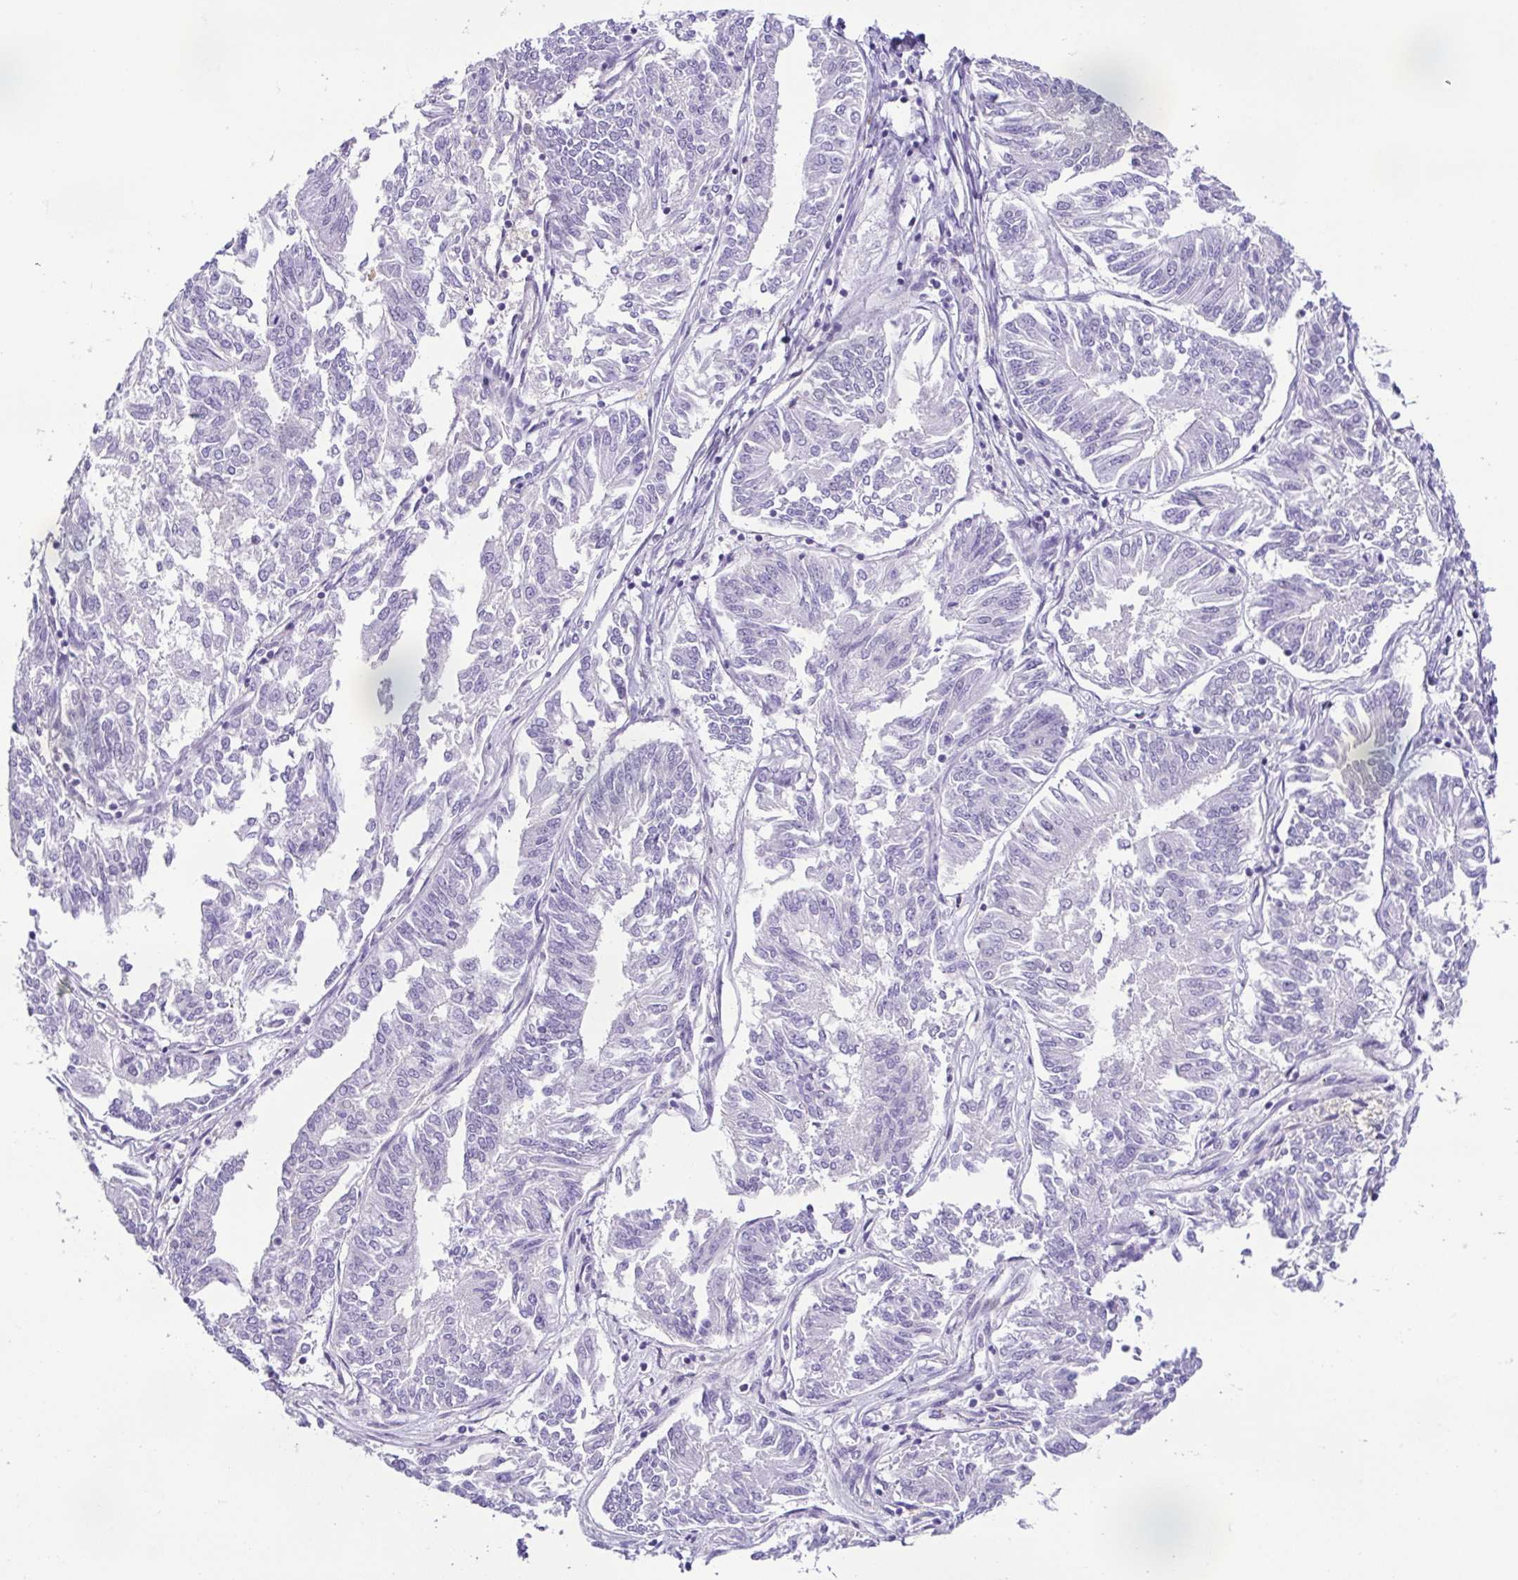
{"staining": {"intensity": "negative", "quantity": "none", "location": "none"}, "tissue": "endometrial cancer", "cell_type": "Tumor cells", "image_type": "cancer", "snomed": [{"axis": "morphology", "description": "Adenocarcinoma, NOS"}, {"axis": "topography", "description": "Endometrium"}], "caption": "Endometrial adenocarcinoma stained for a protein using IHC displays no expression tumor cells.", "gene": "TERT", "patient": {"sex": "female", "age": 58}}